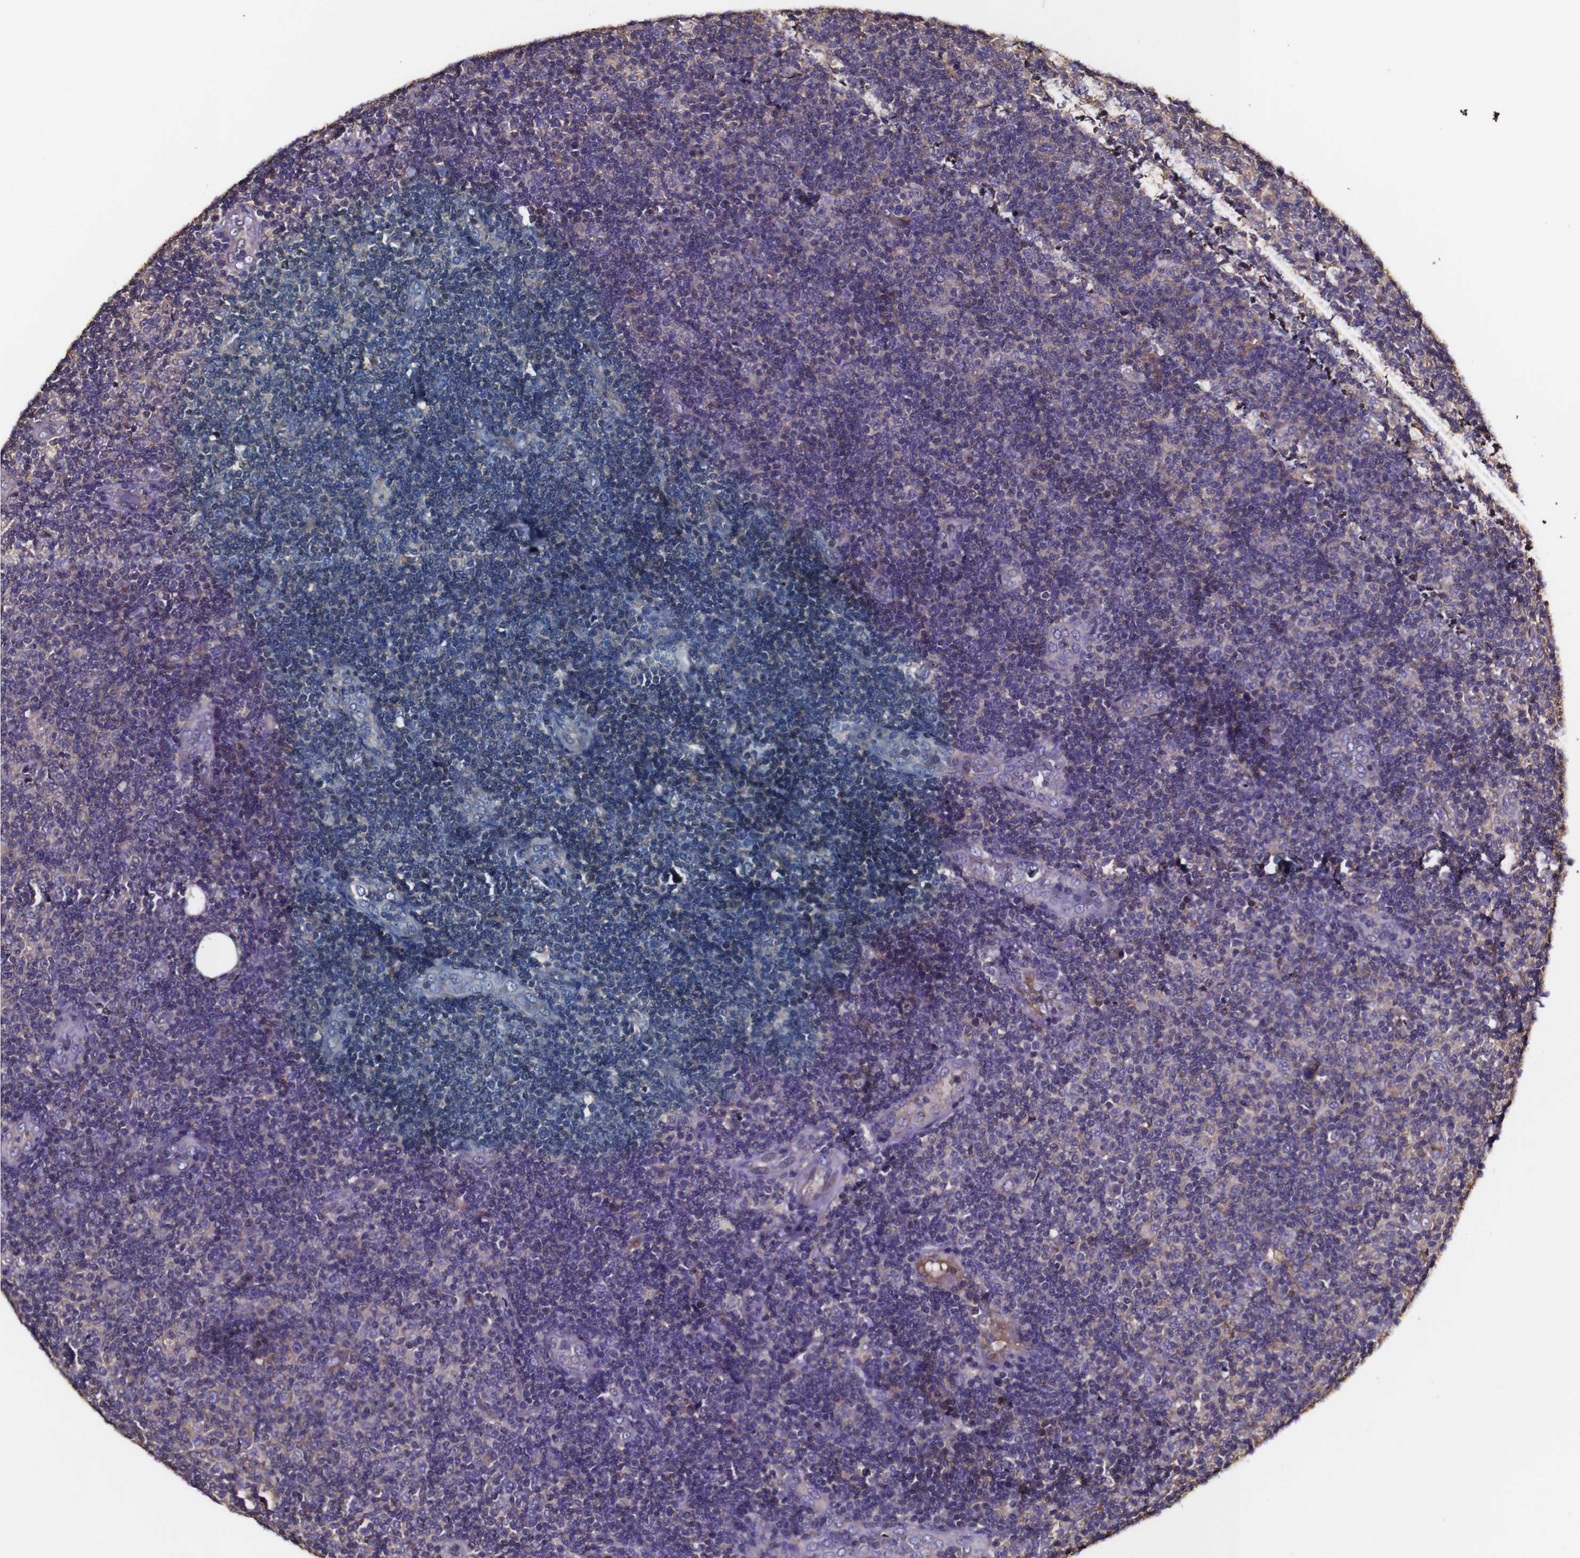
{"staining": {"intensity": "negative", "quantity": "none", "location": "none"}, "tissue": "lymphoma", "cell_type": "Tumor cells", "image_type": "cancer", "snomed": [{"axis": "morphology", "description": "Malignant lymphoma, non-Hodgkin's type, Low grade"}, {"axis": "topography", "description": "Lymph node"}], "caption": "DAB immunohistochemical staining of lymphoma shows no significant staining in tumor cells.", "gene": "MSN", "patient": {"sex": "male", "age": 83}}